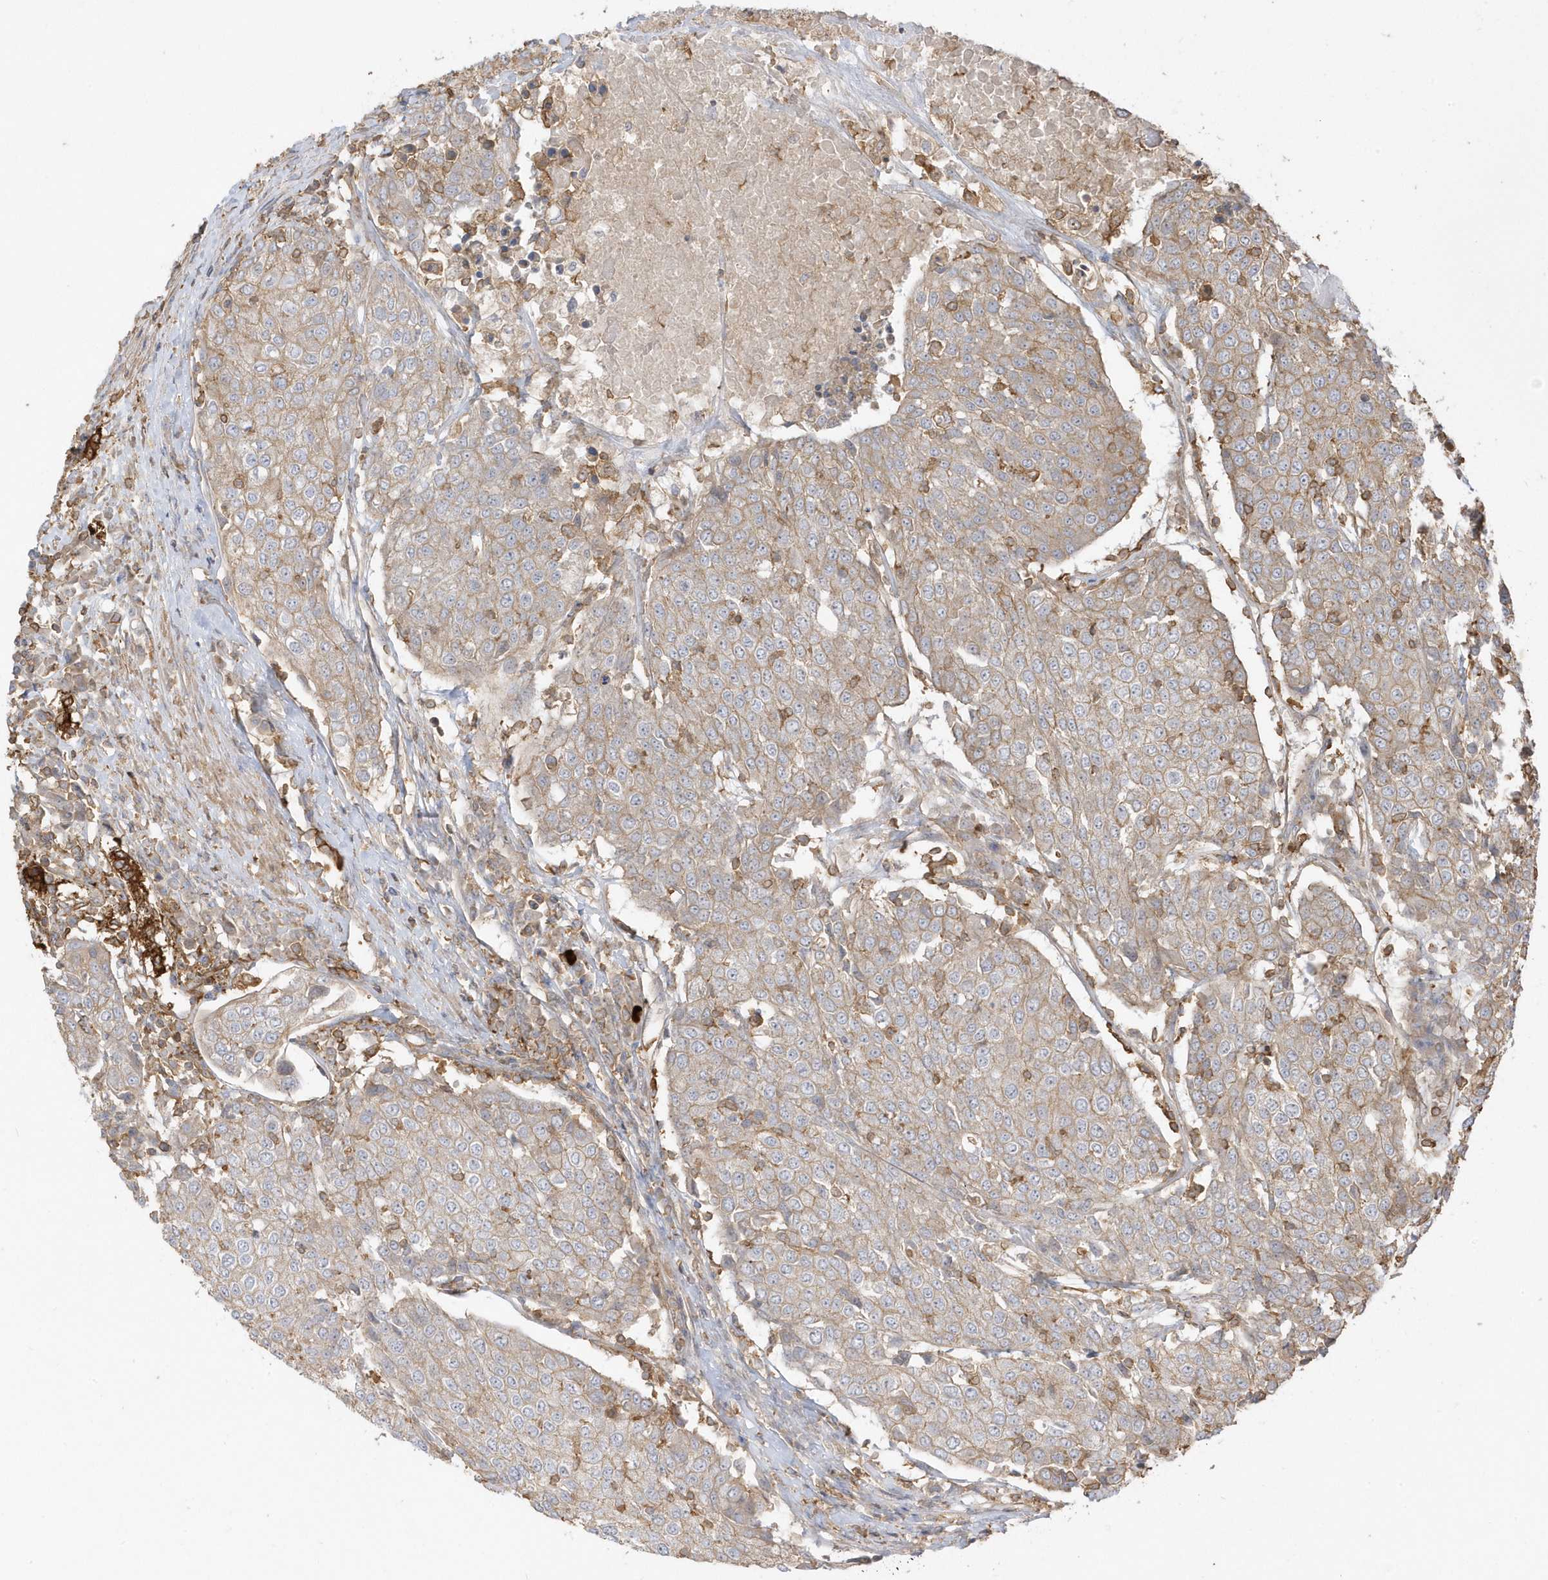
{"staining": {"intensity": "weak", "quantity": "25%-75%", "location": "cytoplasmic/membranous"}, "tissue": "urothelial cancer", "cell_type": "Tumor cells", "image_type": "cancer", "snomed": [{"axis": "morphology", "description": "Urothelial carcinoma, High grade"}, {"axis": "topography", "description": "Urinary bladder"}], "caption": "Urothelial cancer tissue displays weak cytoplasmic/membranous positivity in about 25%-75% of tumor cells", "gene": "ZBTB8A", "patient": {"sex": "female", "age": 85}}